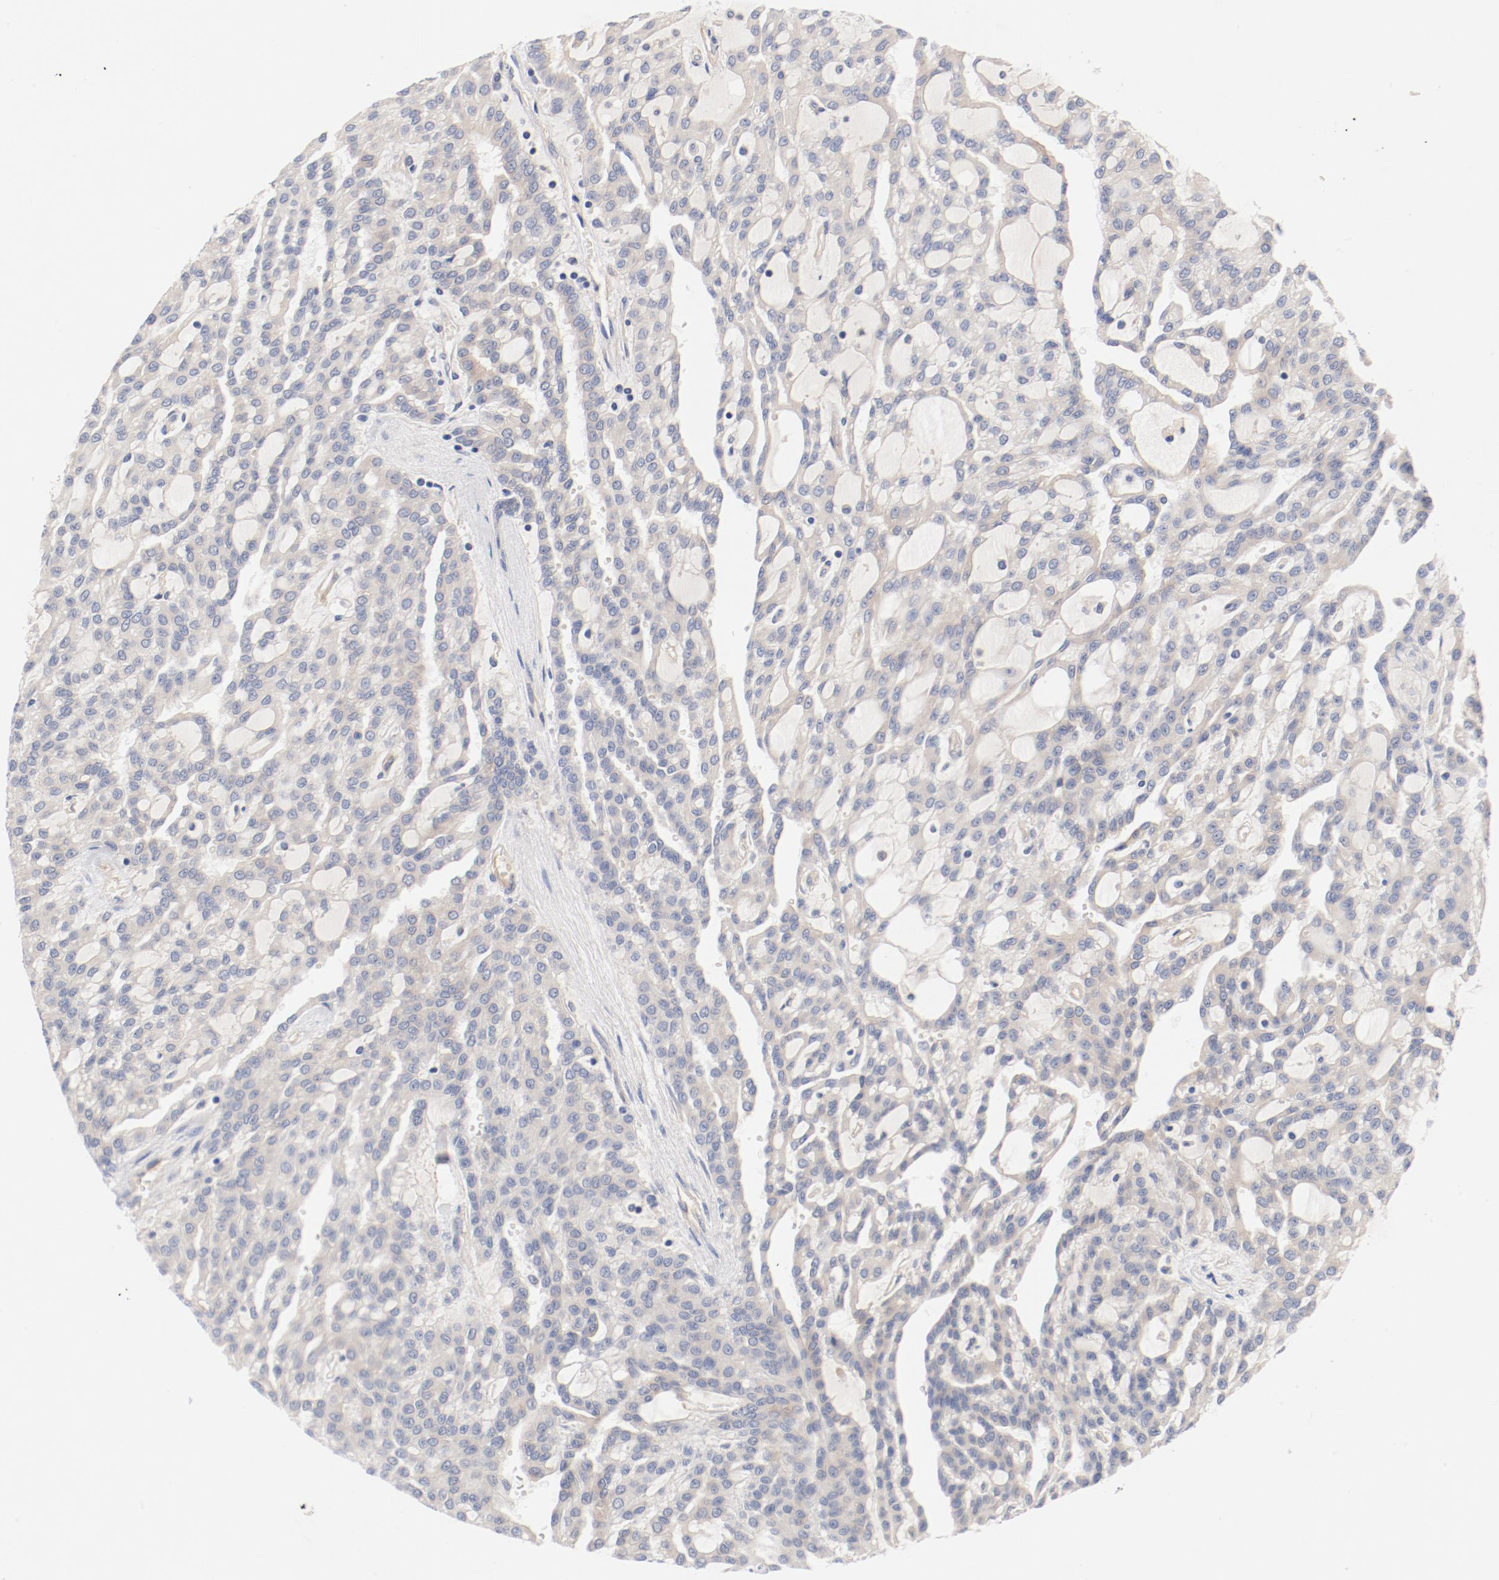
{"staining": {"intensity": "negative", "quantity": "none", "location": "none"}, "tissue": "renal cancer", "cell_type": "Tumor cells", "image_type": "cancer", "snomed": [{"axis": "morphology", "description": "Adenocarcinoma, NOS"}, {"axis": "topography", "description": "Kidney"}], "caption": "Immunohistochemistry (IHC) of renal cancer exhibits no positivity in tumor cells.", "gene": "DYNC1H1", "patient": {"sex": "male", "age": 63}}